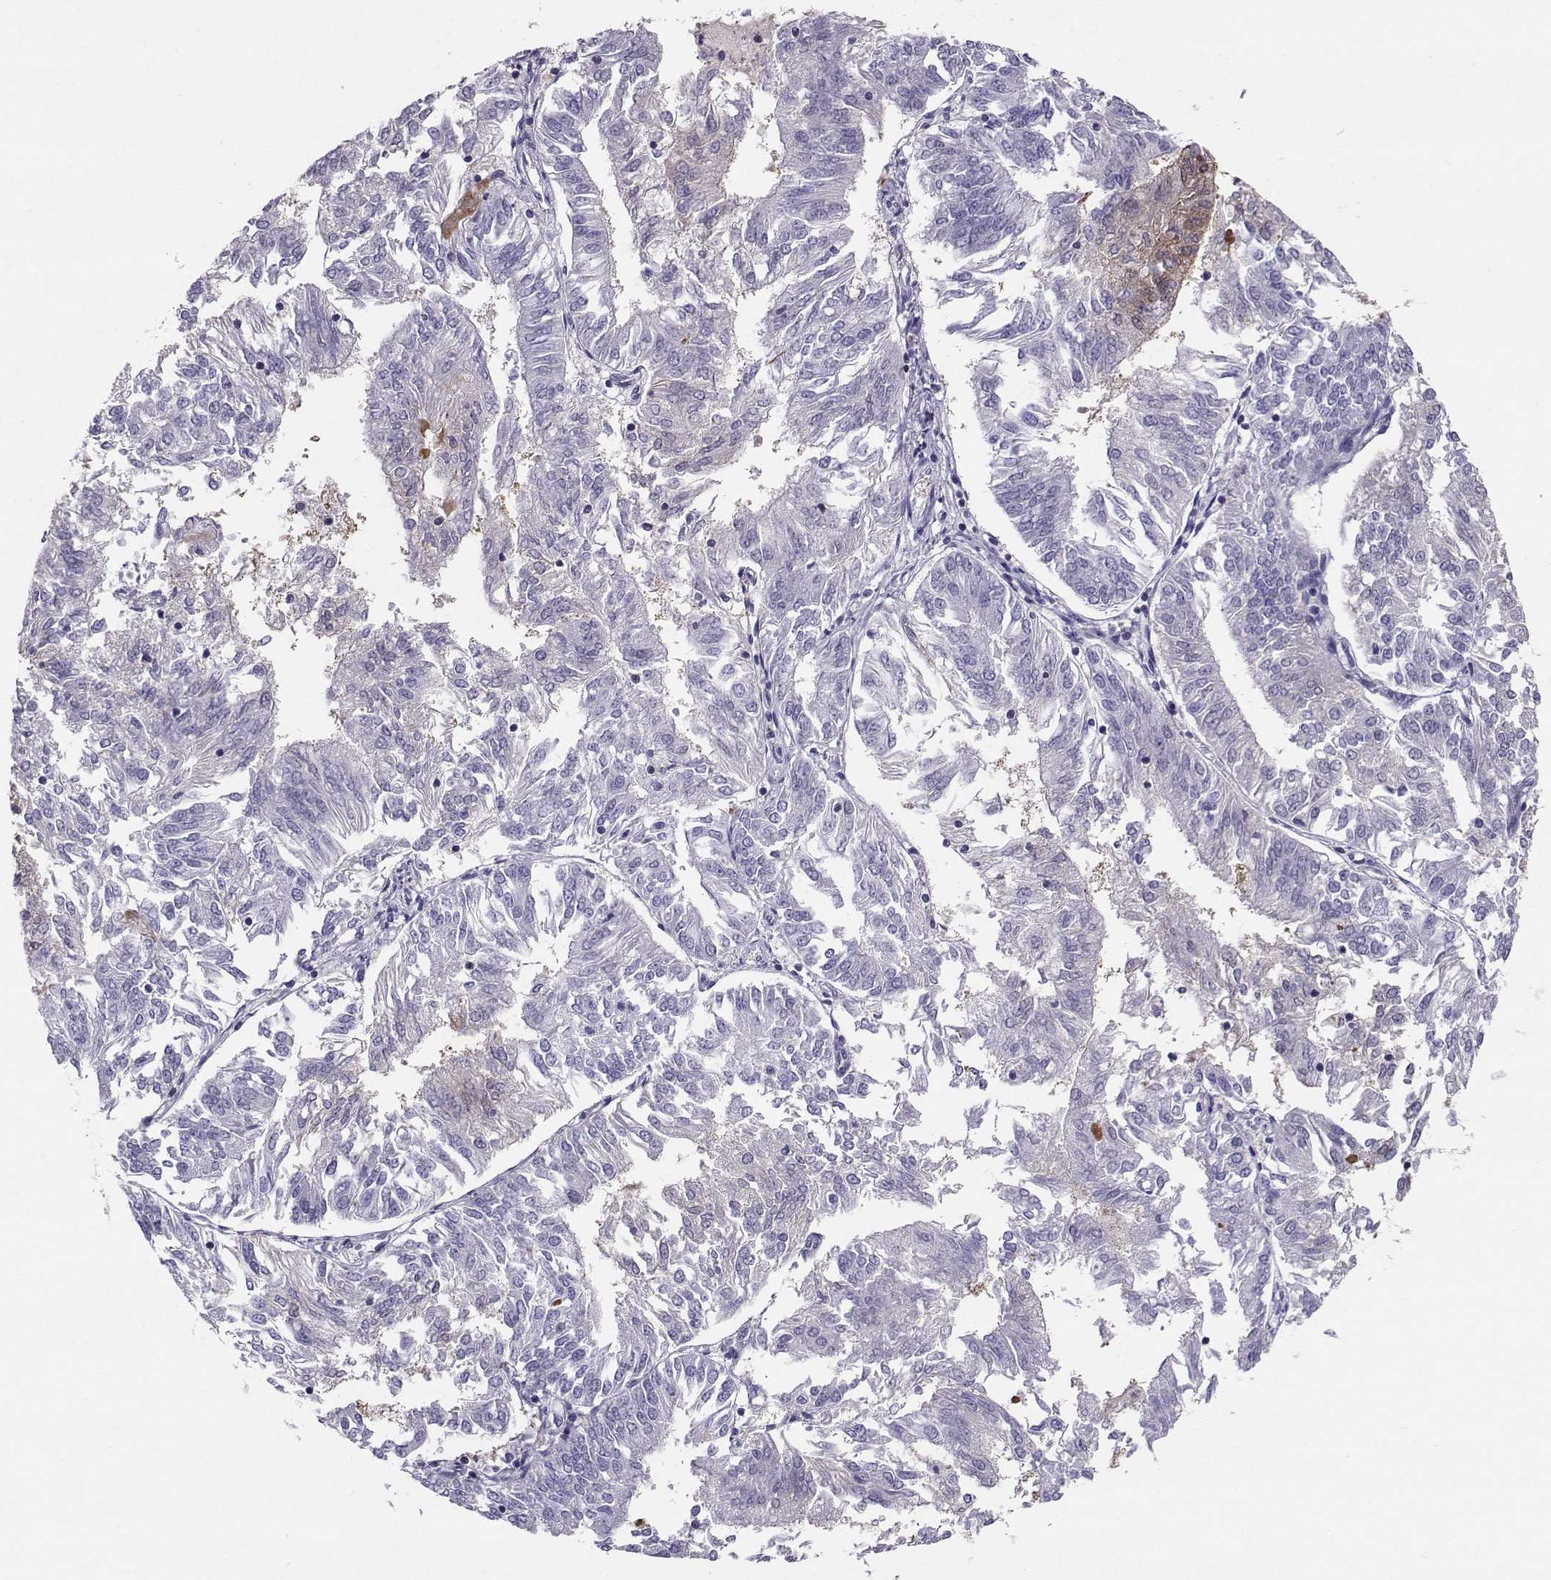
{"staining": {"intensity": "negative", "quantity": "none", "location": "none"}, "tissue": "endometrial cancer", "cell_type": "Tumor cells", "image_type": "cancer", "snomed": [{"axis": "morphology", "description": "Adenocarcinoma, NOS"}, {"axis": "topography", "description": "Endometrium"}], "caption": "The immunohistochemistry (IHC) histopathology image has no significant expression in tumor cells of endometrial cancer tissue. (Brightfield microscopy of DAB IHC at high magnification).", "gene": "PGK1", "patient": {"sex": "female", "age": 58}}